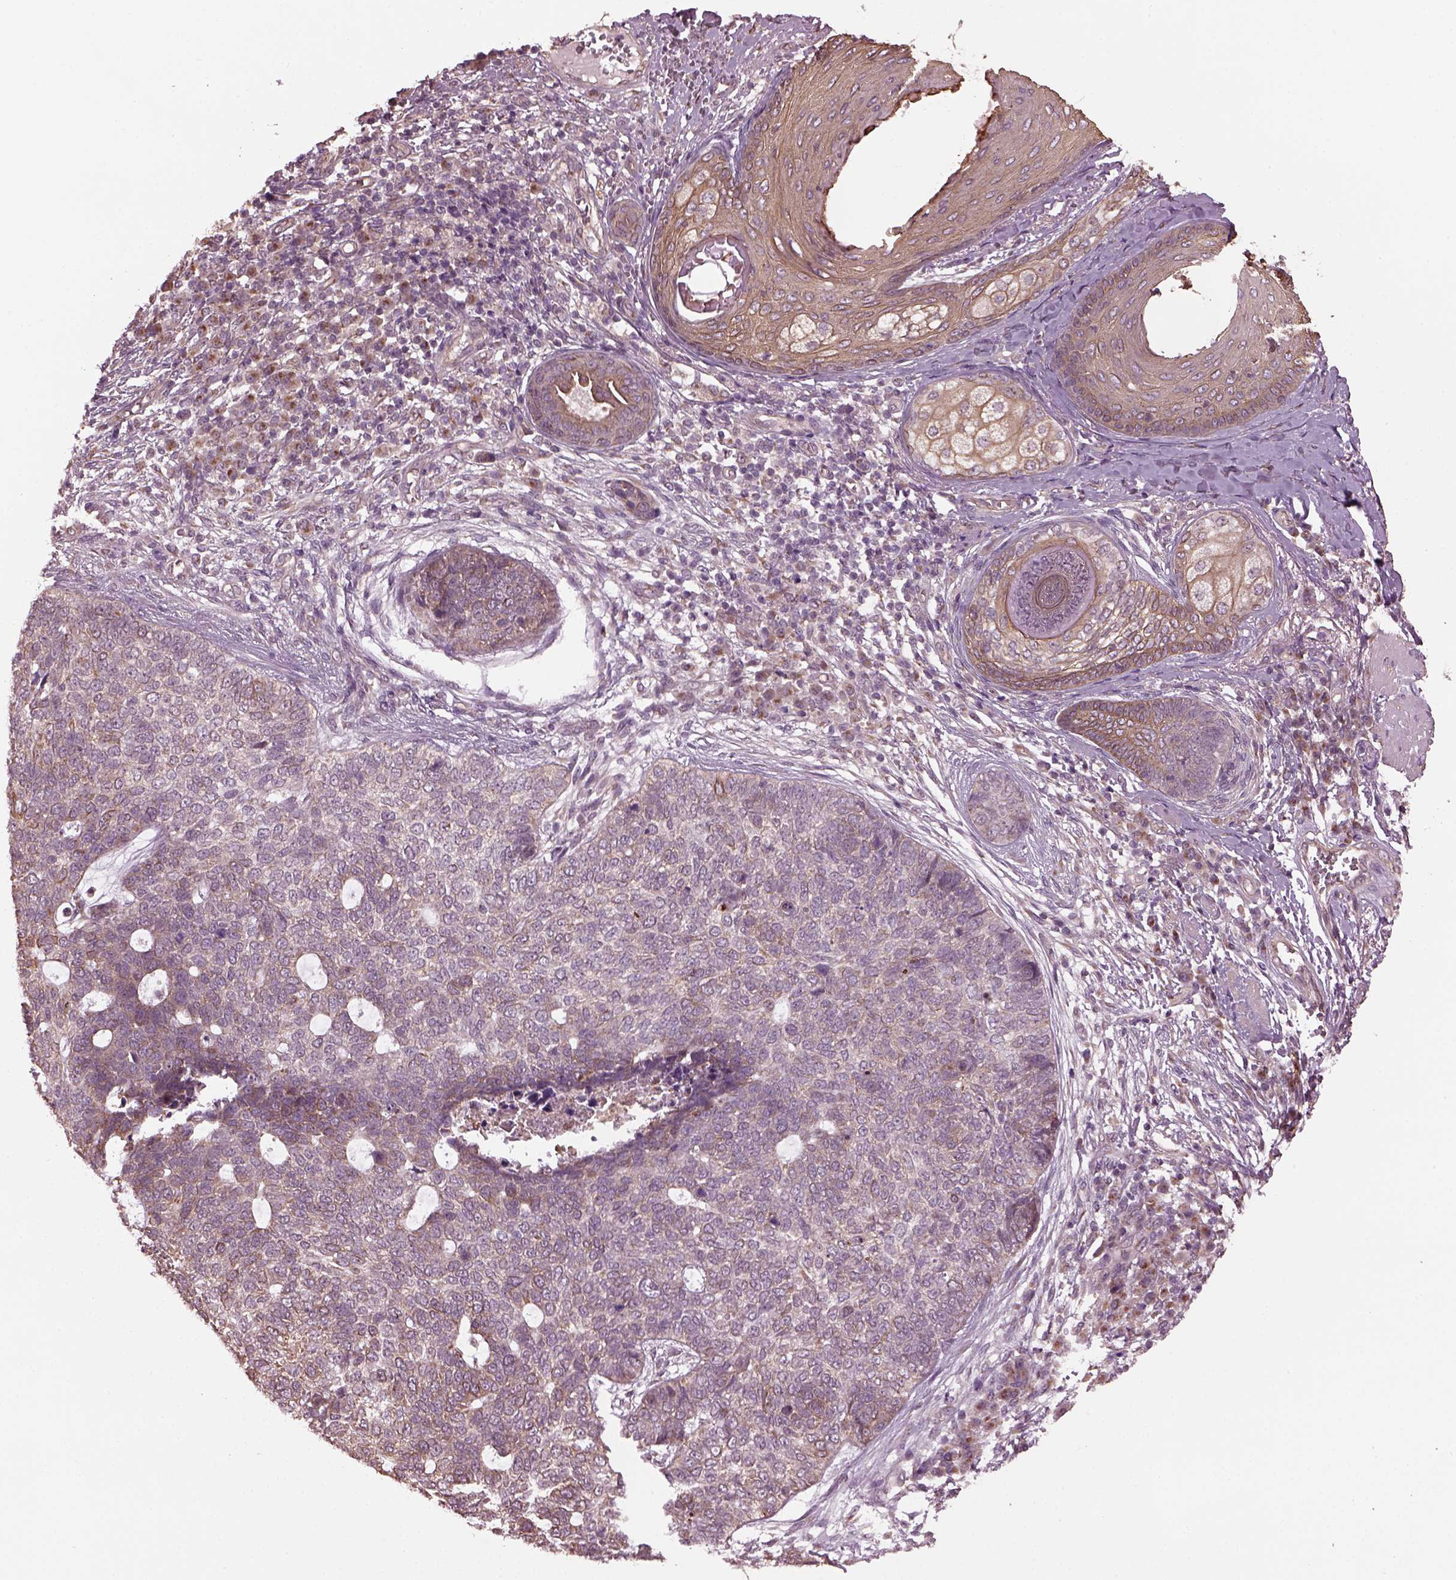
{"staining": {"intensity": "moderate", "quantity": "<25%", "location": "cytoplasmic/membranous"}, "tissue": "skin cancer", "cell_type": "Tumor cells", "image_type": "cancer", "snomed": [{"axis": "morphology", "description": "Basal cell carcinoma"}, {"axis": "topography", "description": "Skin"}], "caption": "DAB immunohistochemical staining of human skin cancer exhibits moderate cytoplasmic/membranous protein positivity in about <25% of tumor cells.", "gene": "RUFY3", "patient": {"sex": "female", "age": 69}}